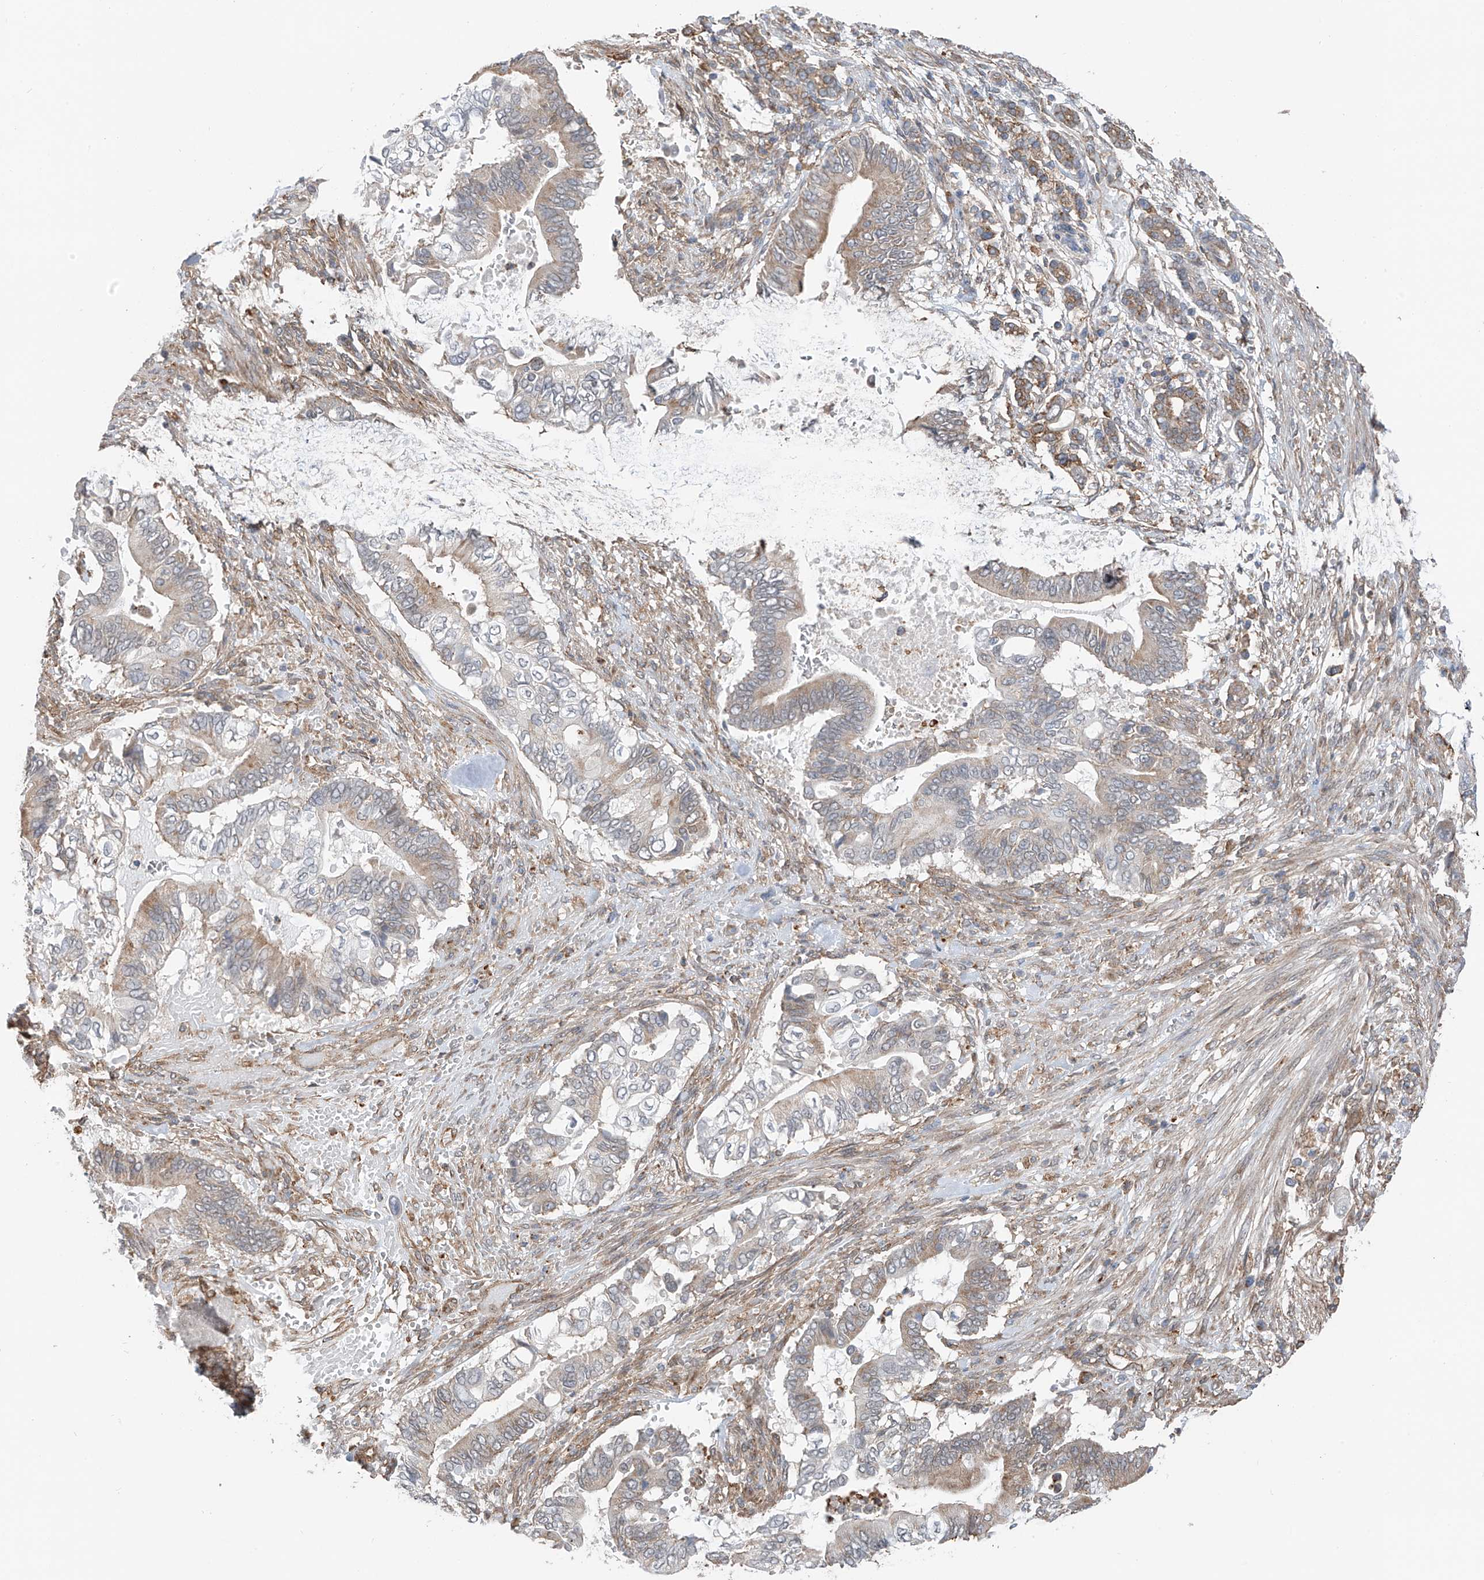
{"staining": {"intensity": "weak", "quantity": "25%-75%", "location": "cytoplasmic/membranous"}, "tissue": "pancreatic cancer", "cell_type": "Tumor cells", "image_type": "cancer", "snomed": [{"axis": "morphology", "description": "Adenocarcinoma, NOS"}, {"axis": "topography", "description": "Pancreas"}], "caption": "Immunohistochemistry histopathology image of neoplastic tissue: pancreatic cancer (adenocarcinoma) stained using IHC shows low levels of weak protein expression localized specifically in the cytoplasmic/membranous of tumor cells, appearing as a cytoplasmic/membranous brown color.", "gene": "ZNF189", "patient": {"sex": "male", "age": 68}}